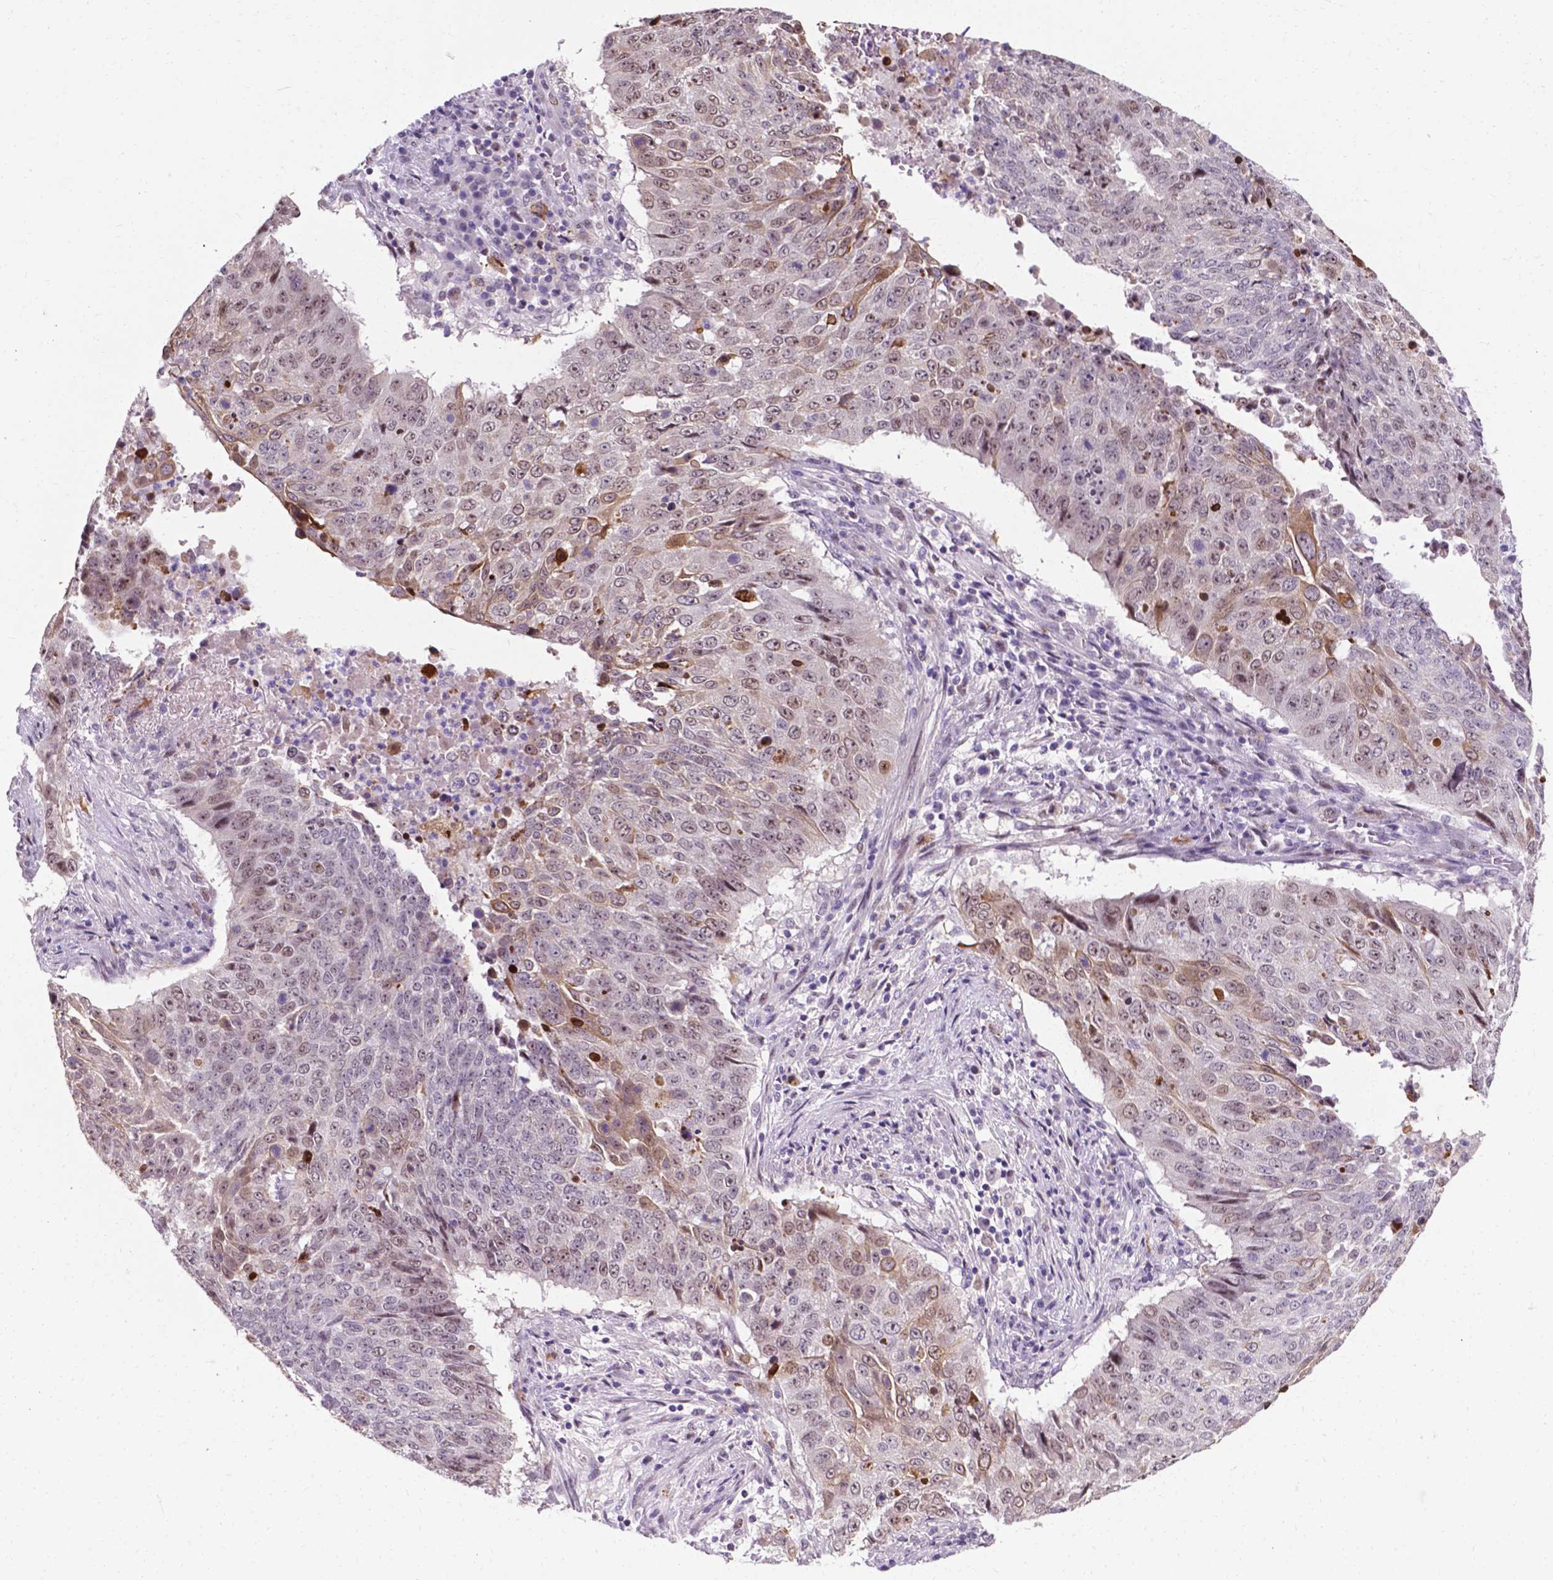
{"staining": {"intensity": "weak", "quantity": "<25%", "location": "cytoplasmic/membranous,nuclear"}, "tissue": "lung cancer", "cell_type": "Tumor cells", "image_type": "cancer", "snomed": [{"axis": "morphology", "description": "Normal tissue, NOS"}, {"axis": "morphology", "description": "Squamous cell carcinoma, NOS"}, {"axis": "topography", "description": "Bronchus"}, {"axis": "topography", "description": "Lung"}], "caption": "Human lung squamous cell carcinoma stained for a protein using IHC displays no positivity in tumor cells.", "gene": "SMAD3", "patient": {"sex": "male", "age": 64}}